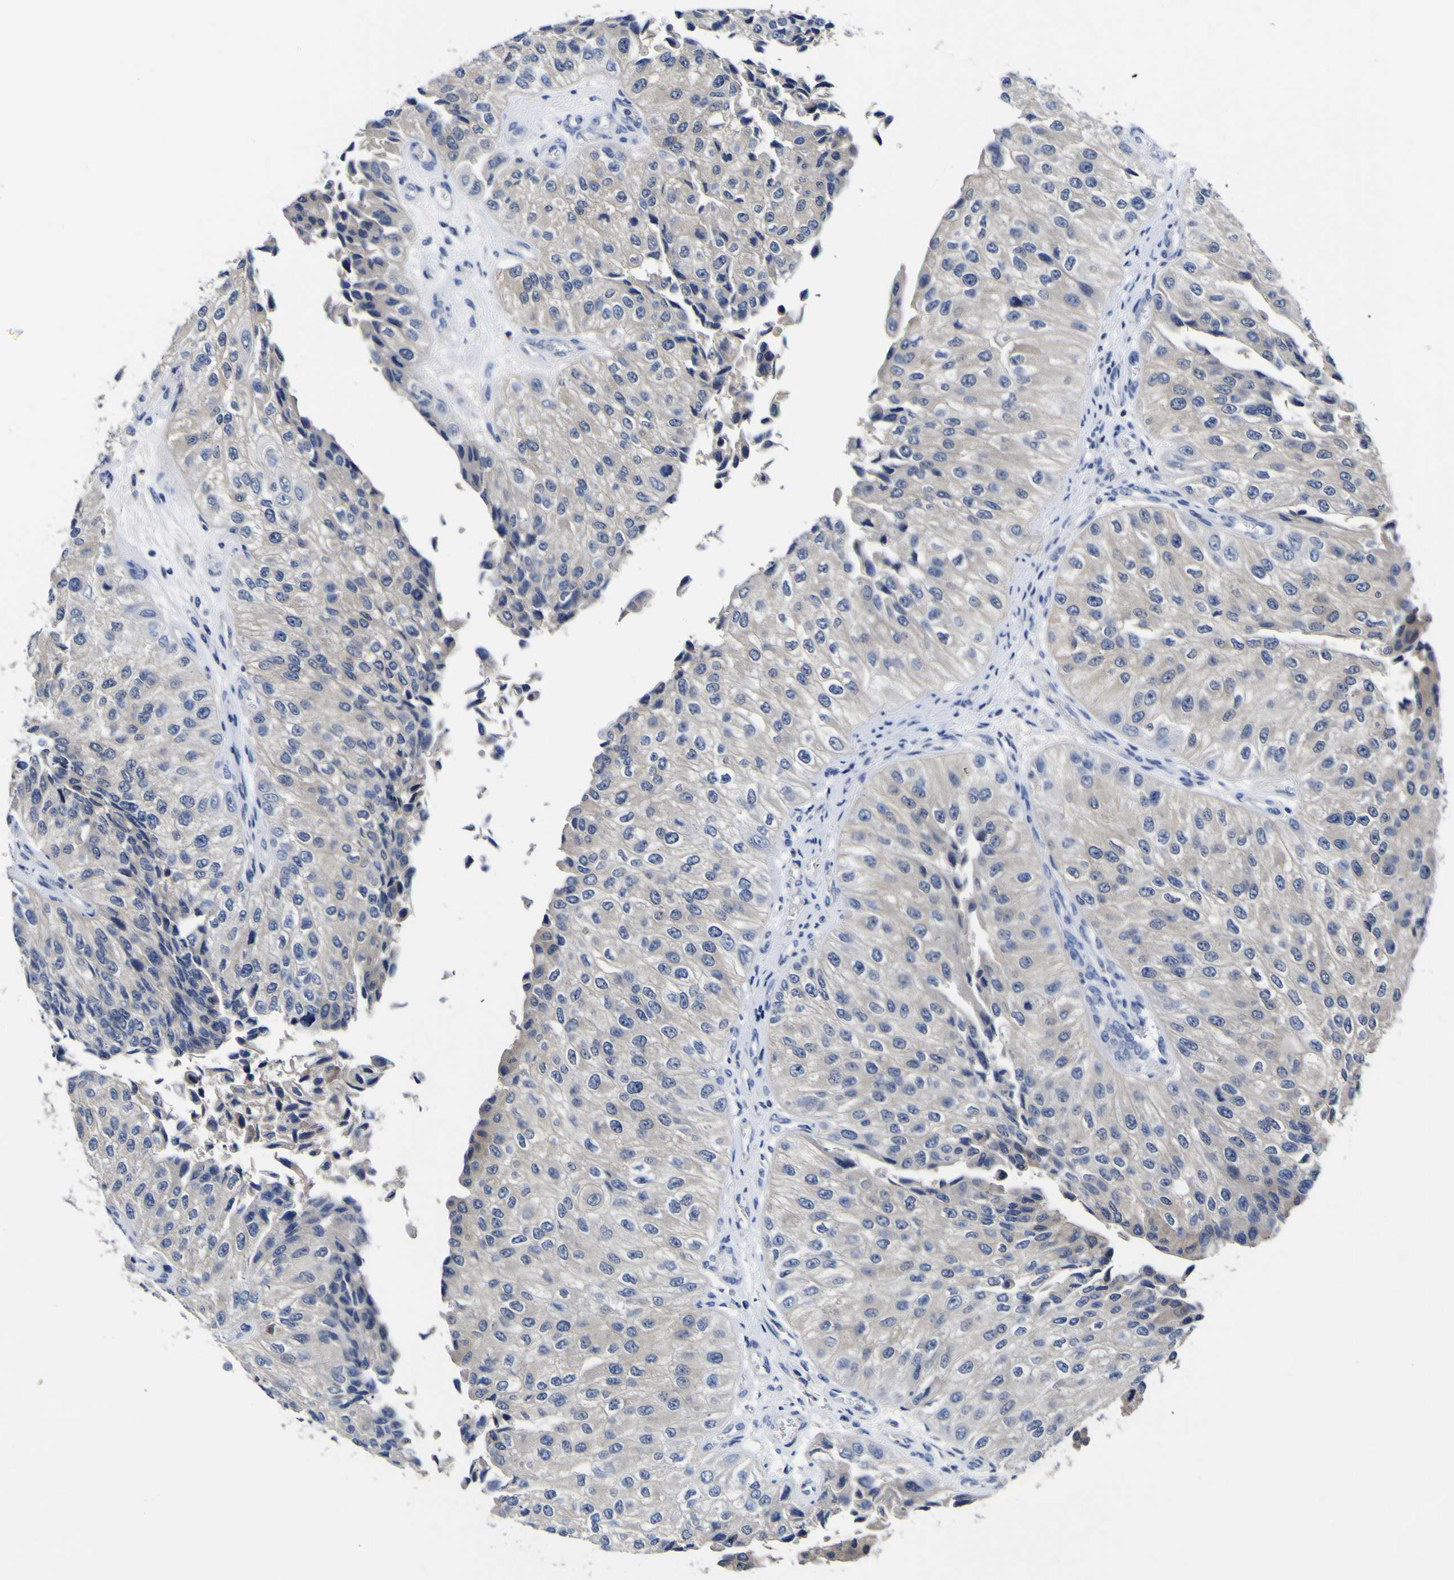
{"staining": {"intensity": "weak", "quantity": "<25%", "location": "cytoplasmic/membranous"}, "tissue": "urothelial cancer", "cell_type": "Tumor cells", "image_type": "cancer", "snomed": [{"axis": "morphology", "description": "Urothelial carcinoma, High grade"}, {"axis": "topography", "description": "Kidney"}, {"axis": "topography", "description": "Urinary bladder"}], "caption": "A histopathology image of urothelial carcinoma (high-grade) stained for a protein reveals no brown staining in tumor cells. (Immunohistochemistry, brightfield microscopy, high magnification).", "gene": "CASP6", "patient": {"sex": "male", "age": 77}}